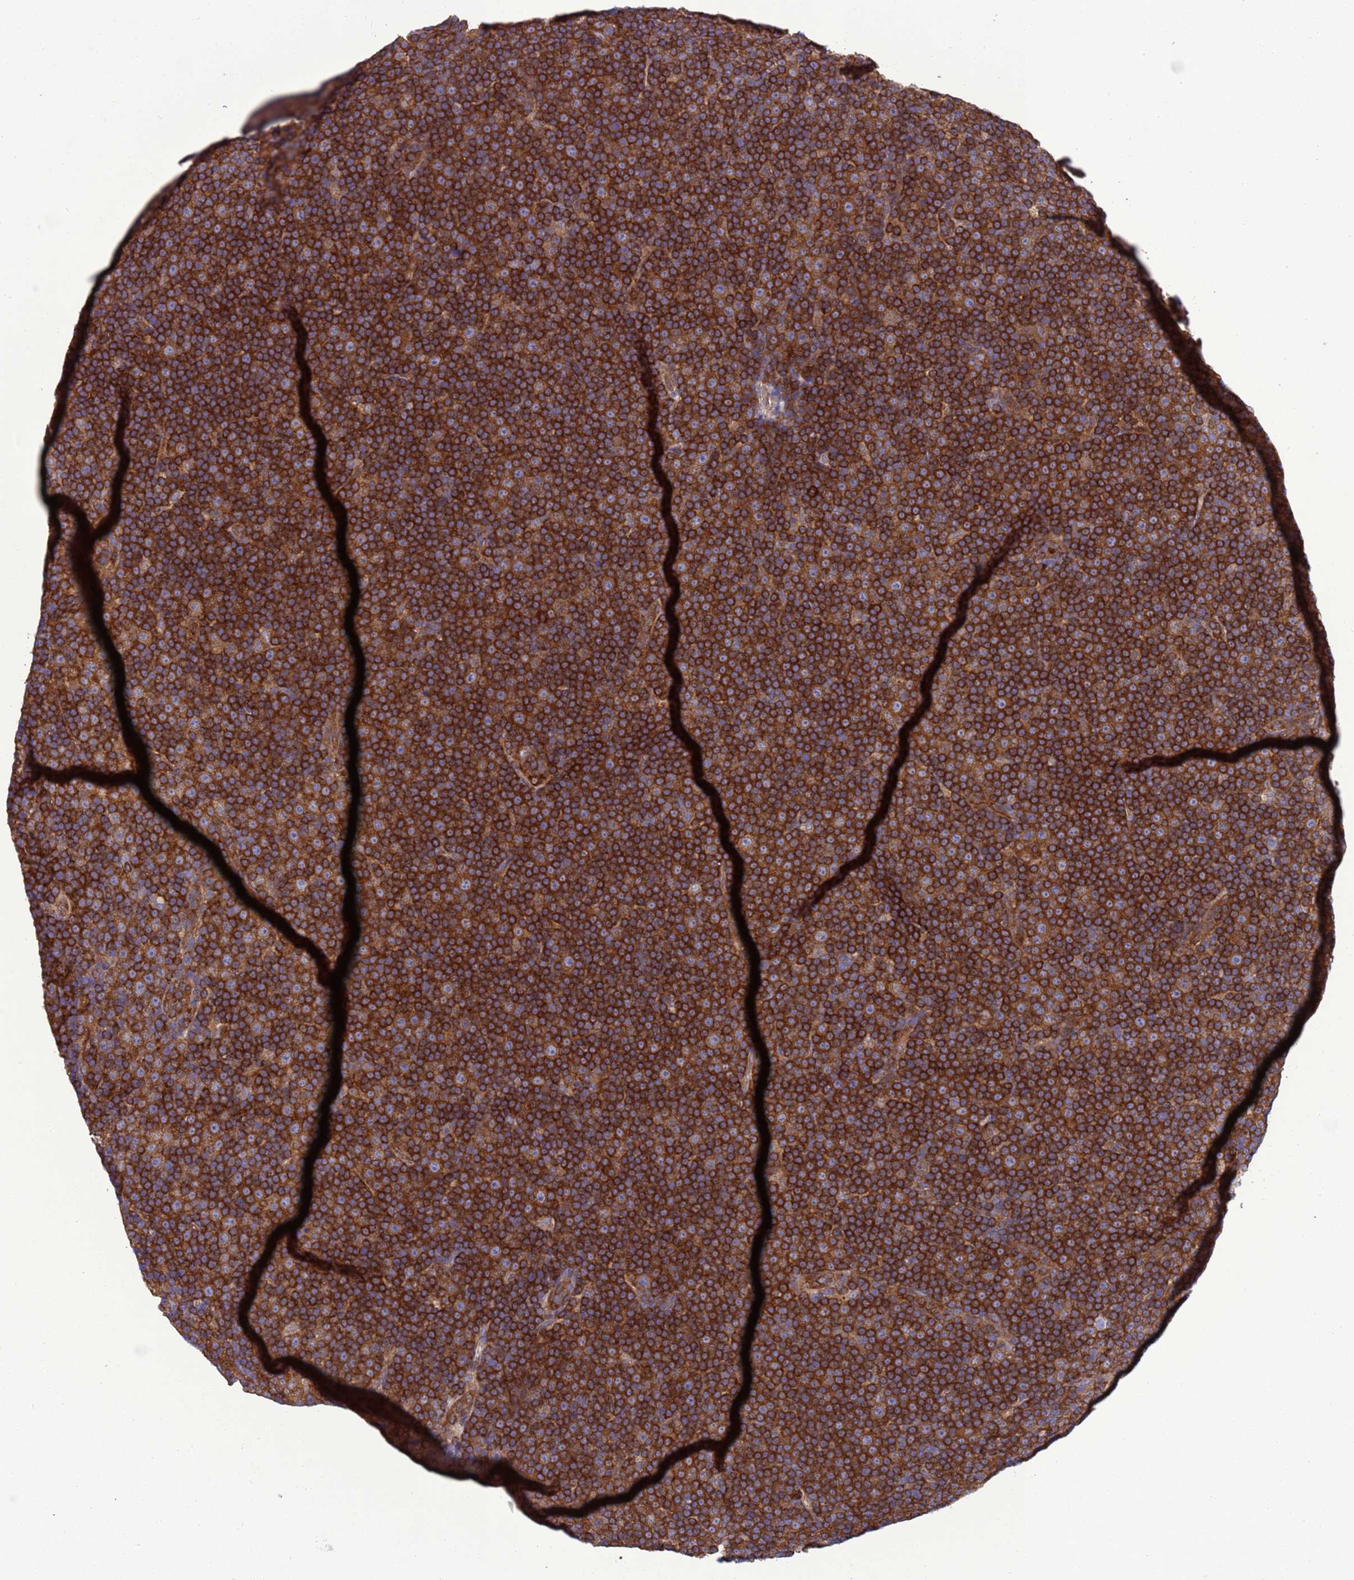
{"staining": {"intensity": "strong", "quantity": ">75%", "location": "cytoplasmic/membranous"}, "tissue": "lymphoma", "cell_type": "Tumor cells", "image_type": "cancer", "snomed": [{"axis": "morphology", "description": "Malignant lymphoma, non-Hodgkin's type, Low grade"}, {"axis": "topography", "description": "Lymph node"}], "caption": "There is high levels of strong cytoplasmic/membranous expression in tumor cells of malignant lymphoma, non-Hodgkin's type (low-grade), as demonstrated by immunohistochemical staining (brown color).", "gene": "RABEP2", "patient": {"sex": "female", "age": 67}}